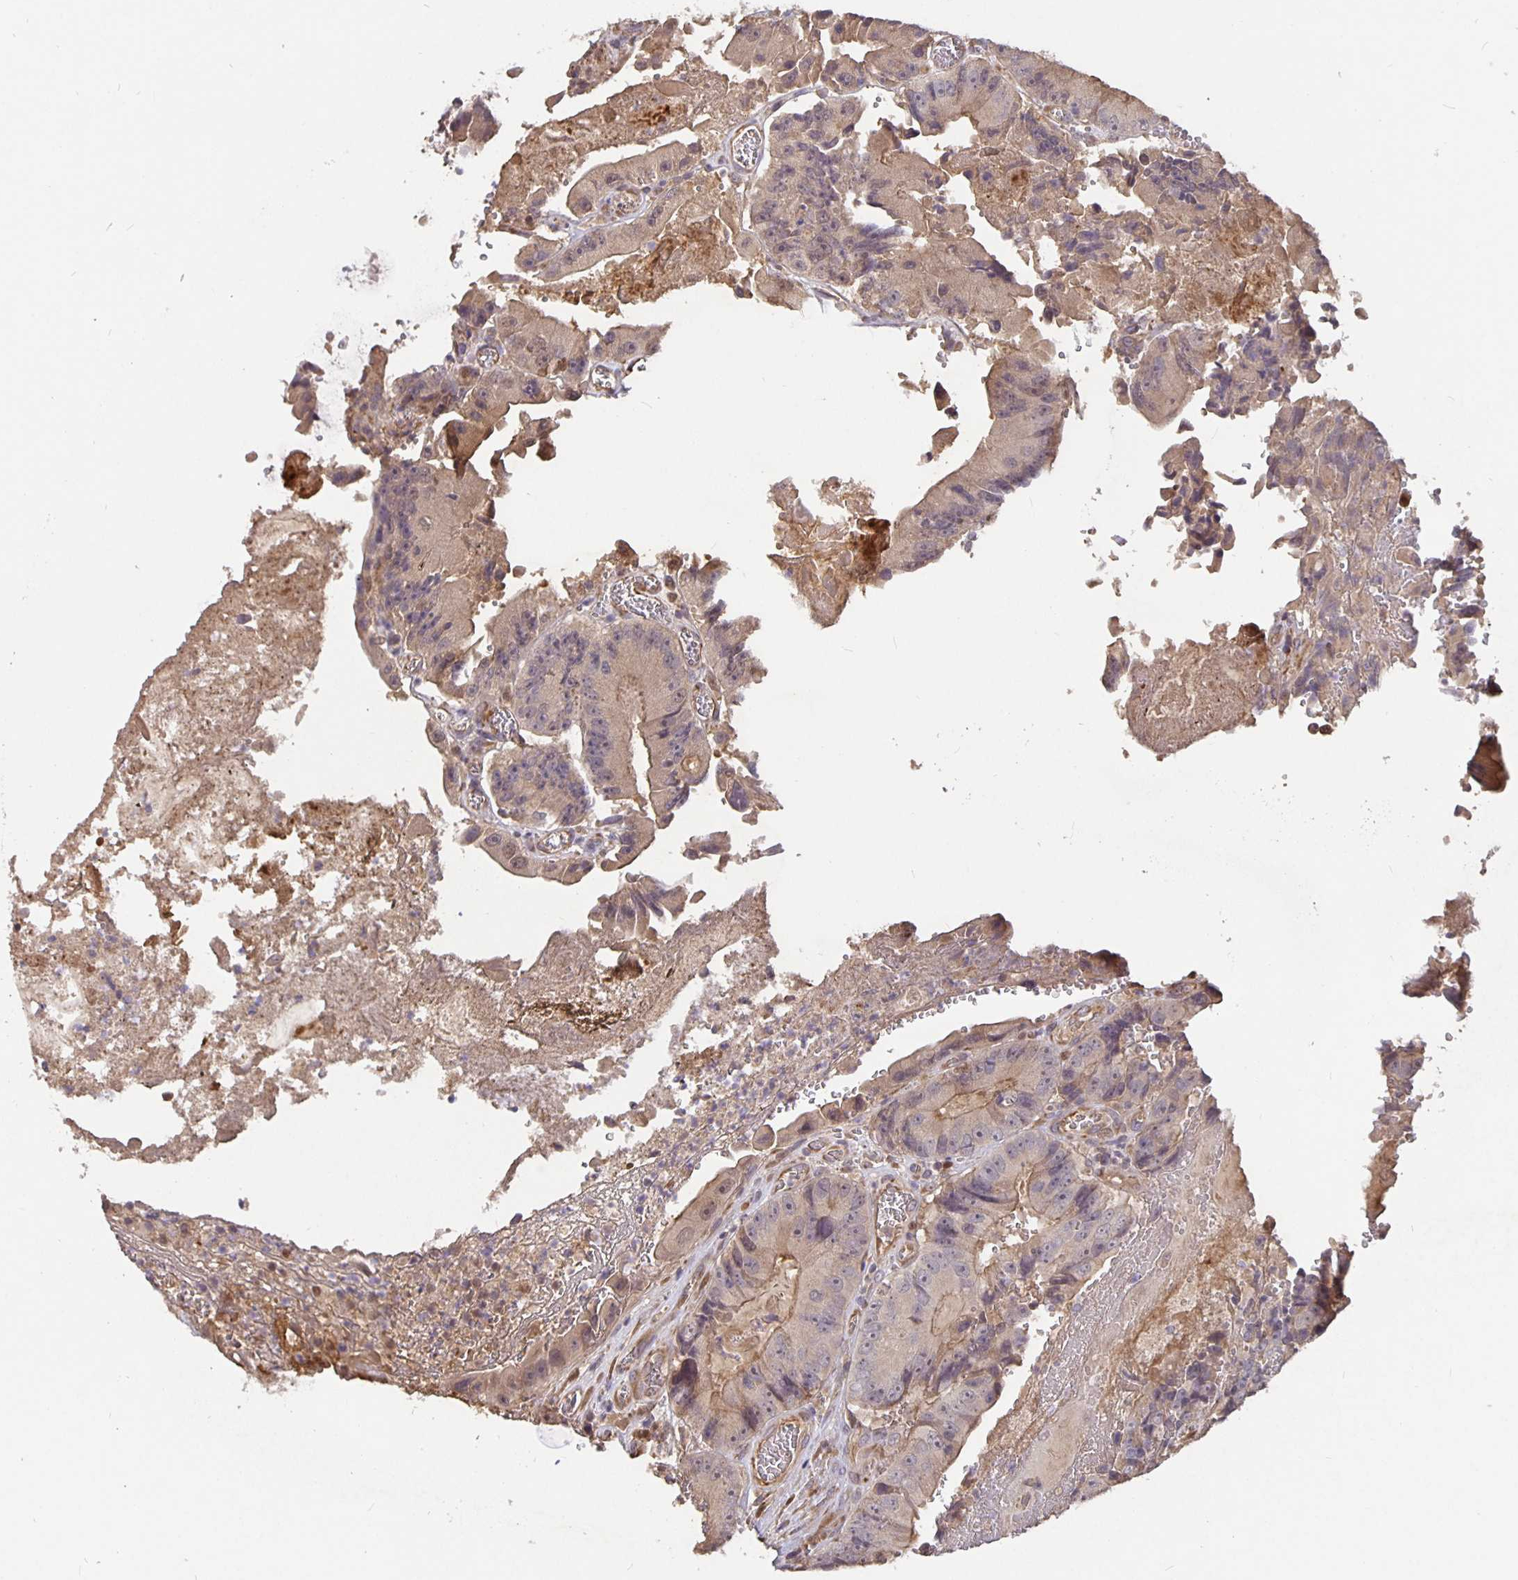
{"staining": {"intensity": "weak", "quantity": "<25%", "location": "cytoplasmic/membranous"}, "tissue": "colorectal cancer", "cell_type": "Tumor cells", "image_type": "cancer", "snomed": [{"axis": "morphology", "description": "Adenocarcinoma, NOS"}, {"axis": "topography", "description": "Colon"}], "caption": "Tumor cells are negative for brown protein staining in adenocarcinoma (colorectal). (Immunohistochemistry, brightfield microscopy, high magnification).", "gene": "NOG", "patient": {"sex": "female", "age": 86}}